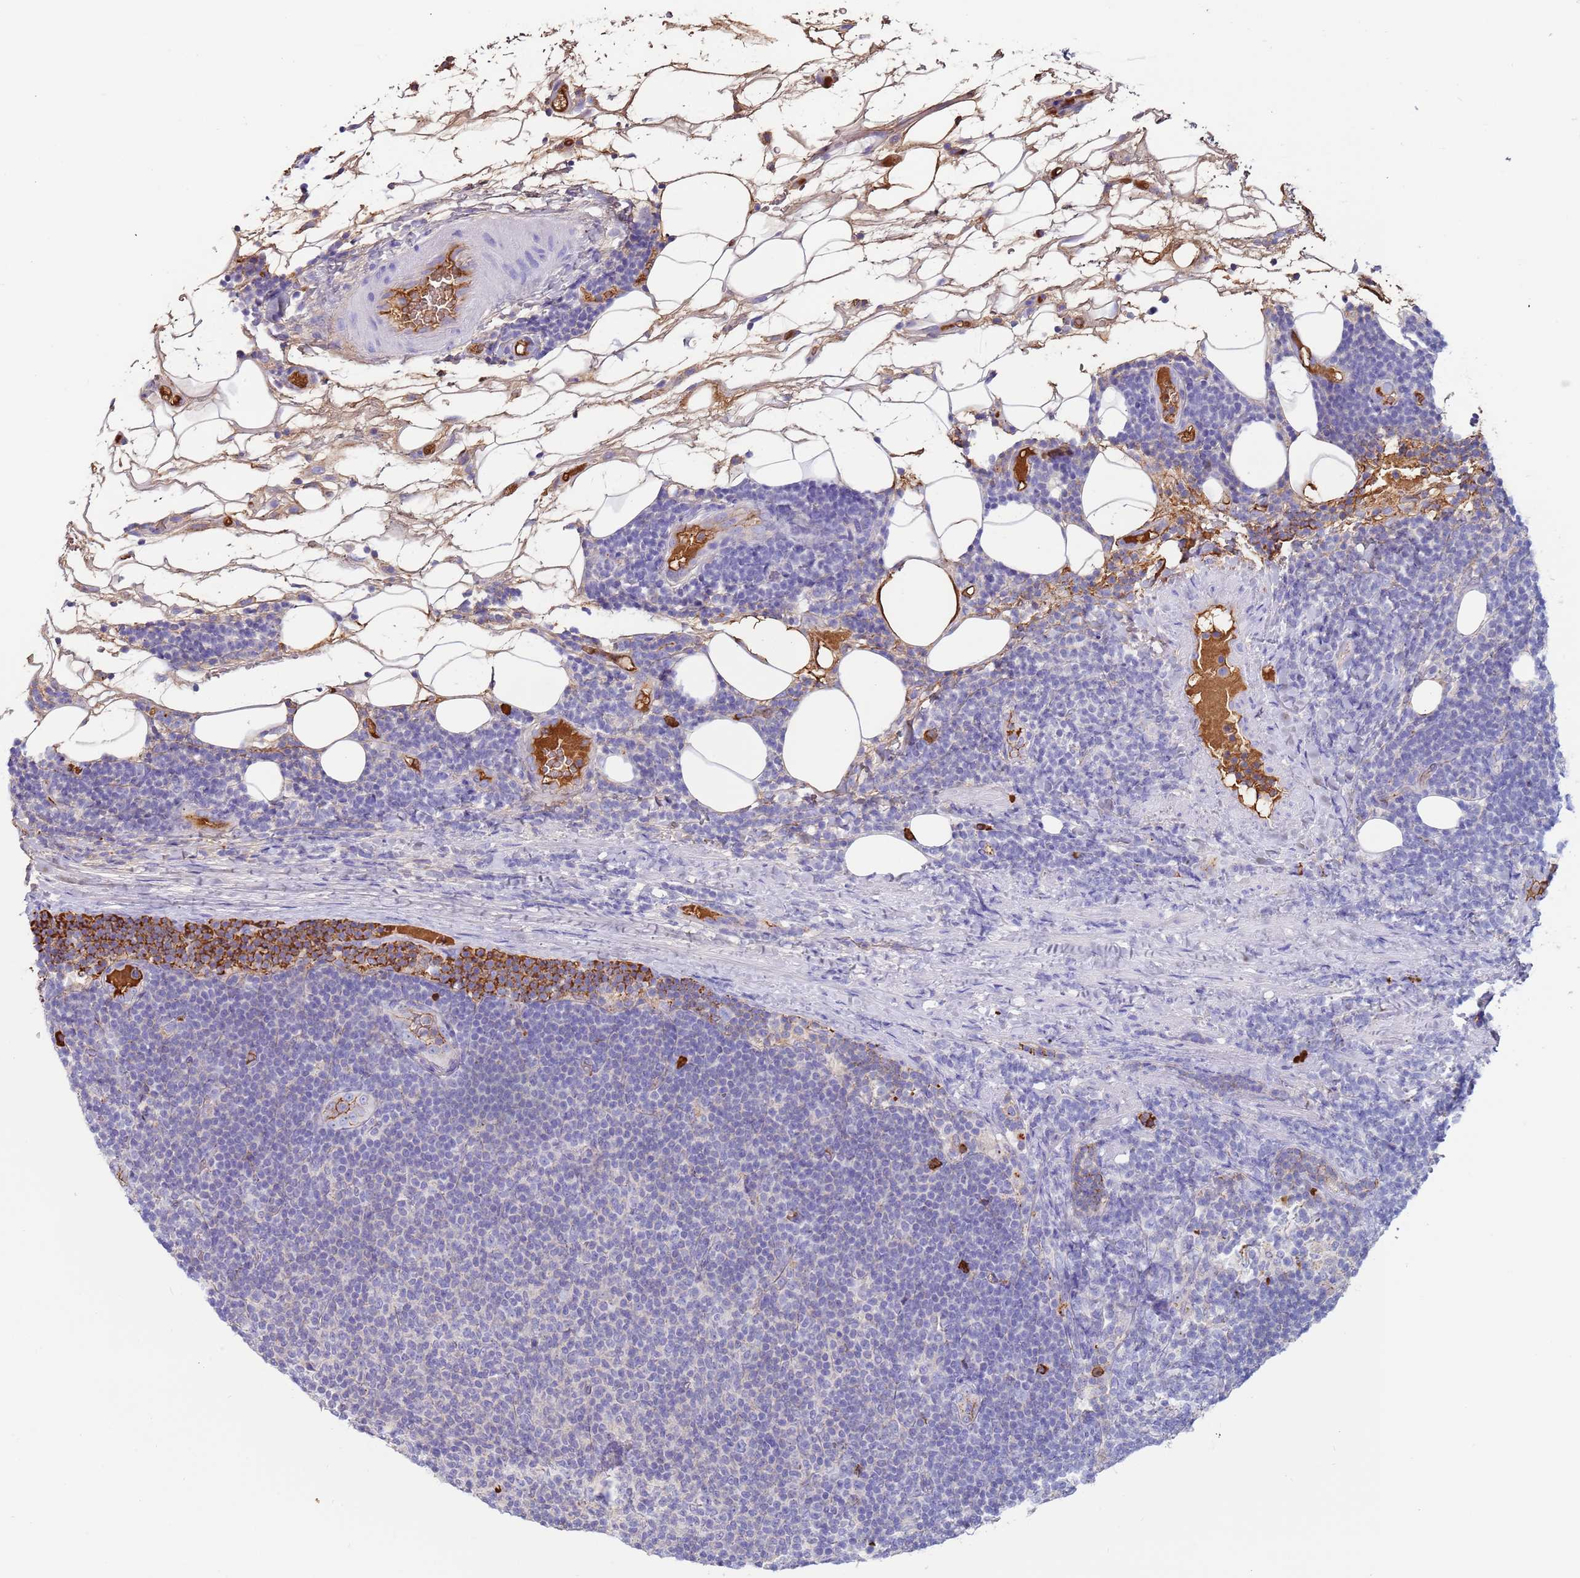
{"staining": {"intensity": "negative", "quantity": "none", "location": "none"}, "tissue": "lymphoma", "cell_type": "Tumor cells", "image_type": "cancer", "snomed": [{"axis": "morphology", "description": "Malignant lymphoma, non-Hodgkin's type, Low grade"}, {"axis": "topography", "description": "Lymph node"}], "caption": "The immunohistochemistry (IHC) histopathology image has no significant staining in tumor cells of lymphoma tissue. (DAB IHC with hematoxylin counter stain).", "gene": "CYSLTR2", "patient": {"sex": "male", "age": 66}}